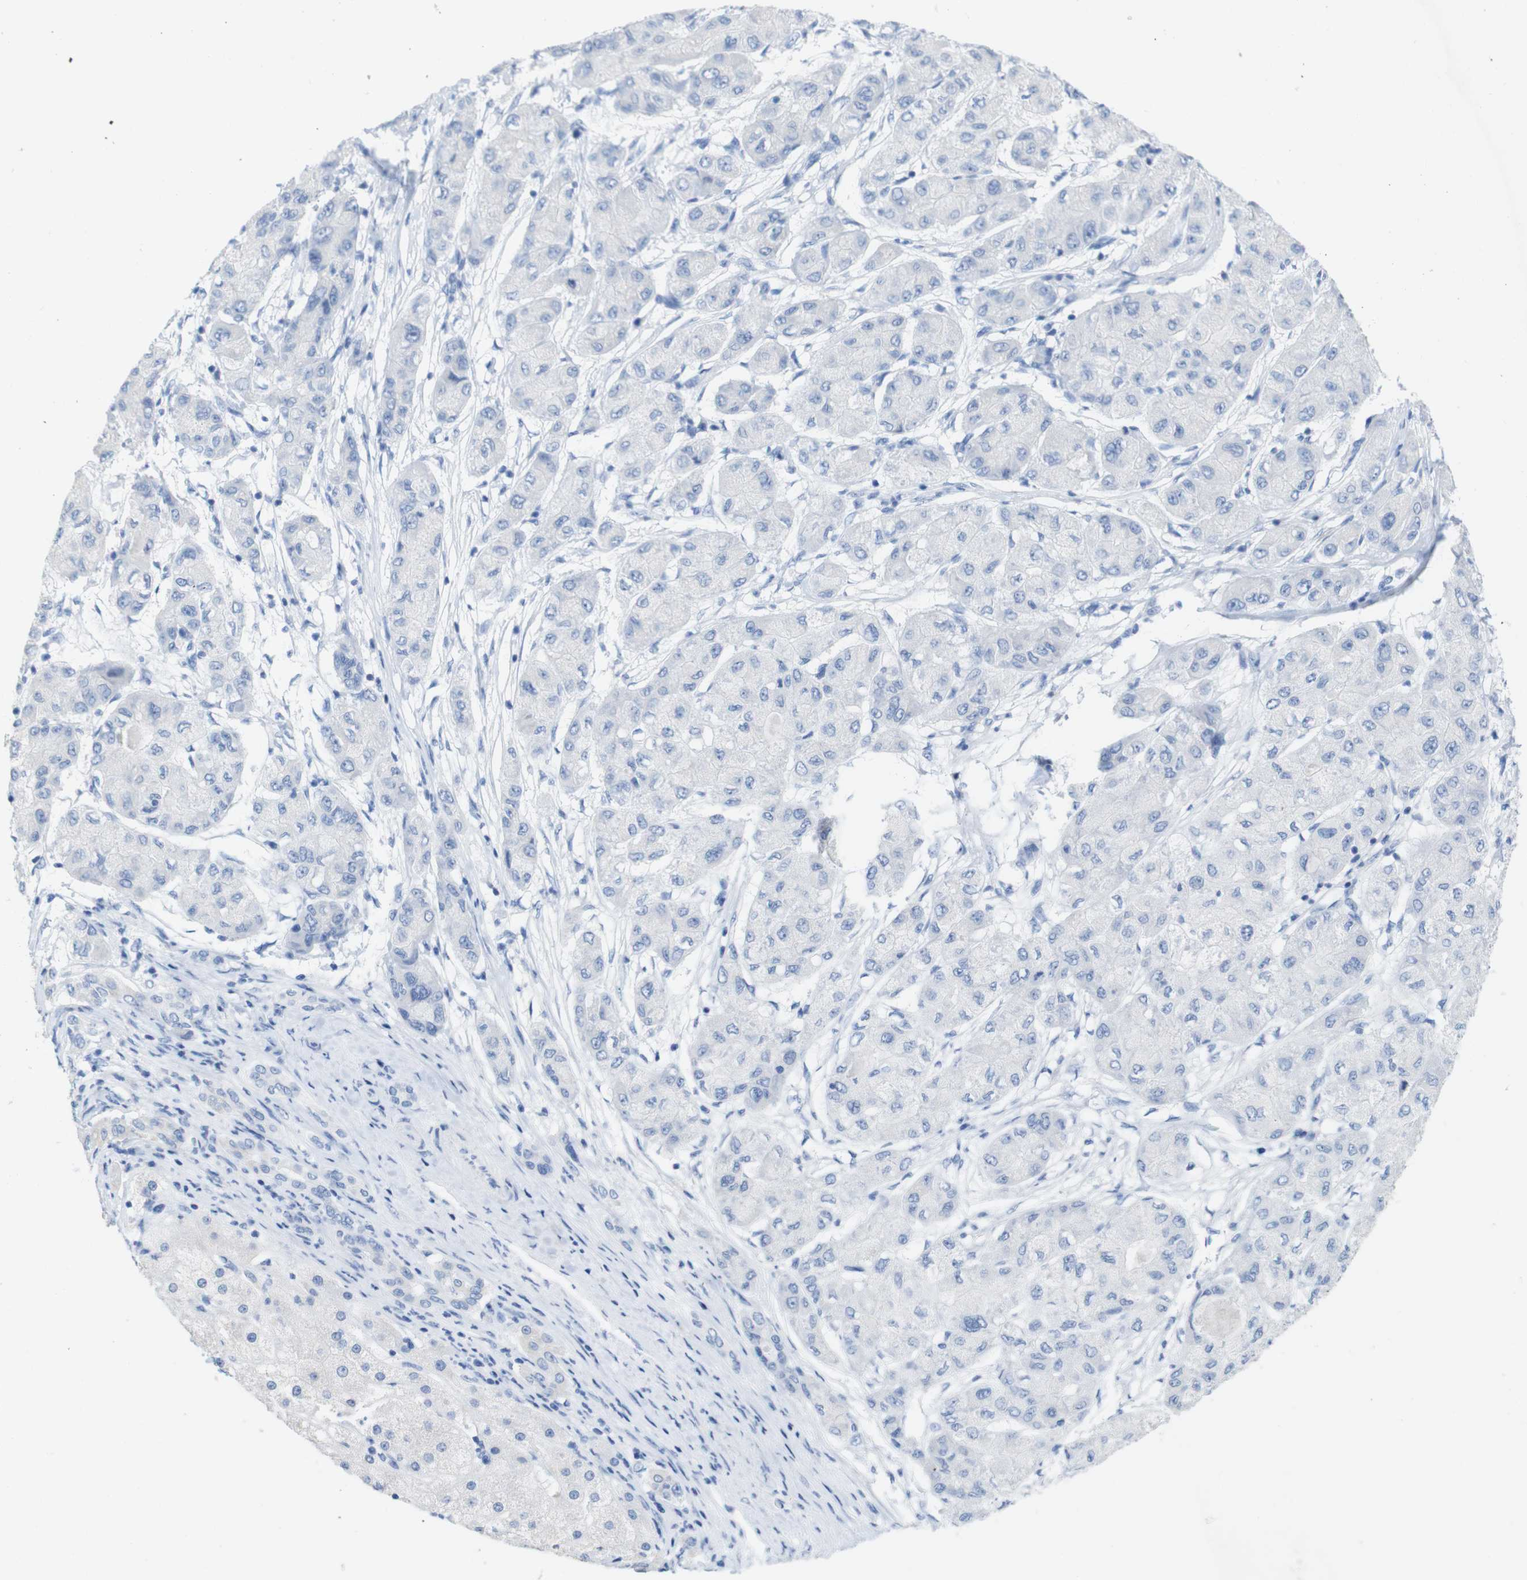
{"staining": {"intensity": "negative", "quantity": "none", "location": "none"}, "tissue": "liver cancer", "cell_type": "Tumor cells", "image_type": "cancer", "snomed": [{"axis": "morphology", "description": "Carcinoma, Hepatocellular, NOS"}, {"axis": "topography", "description": "Liver"}], "caption": "DAB immunohistochemical staining of human liver cancer displays no significant expression in tumor cells.", "gene": "LAG3", "patient": {"sex": "male", "age": 80}}